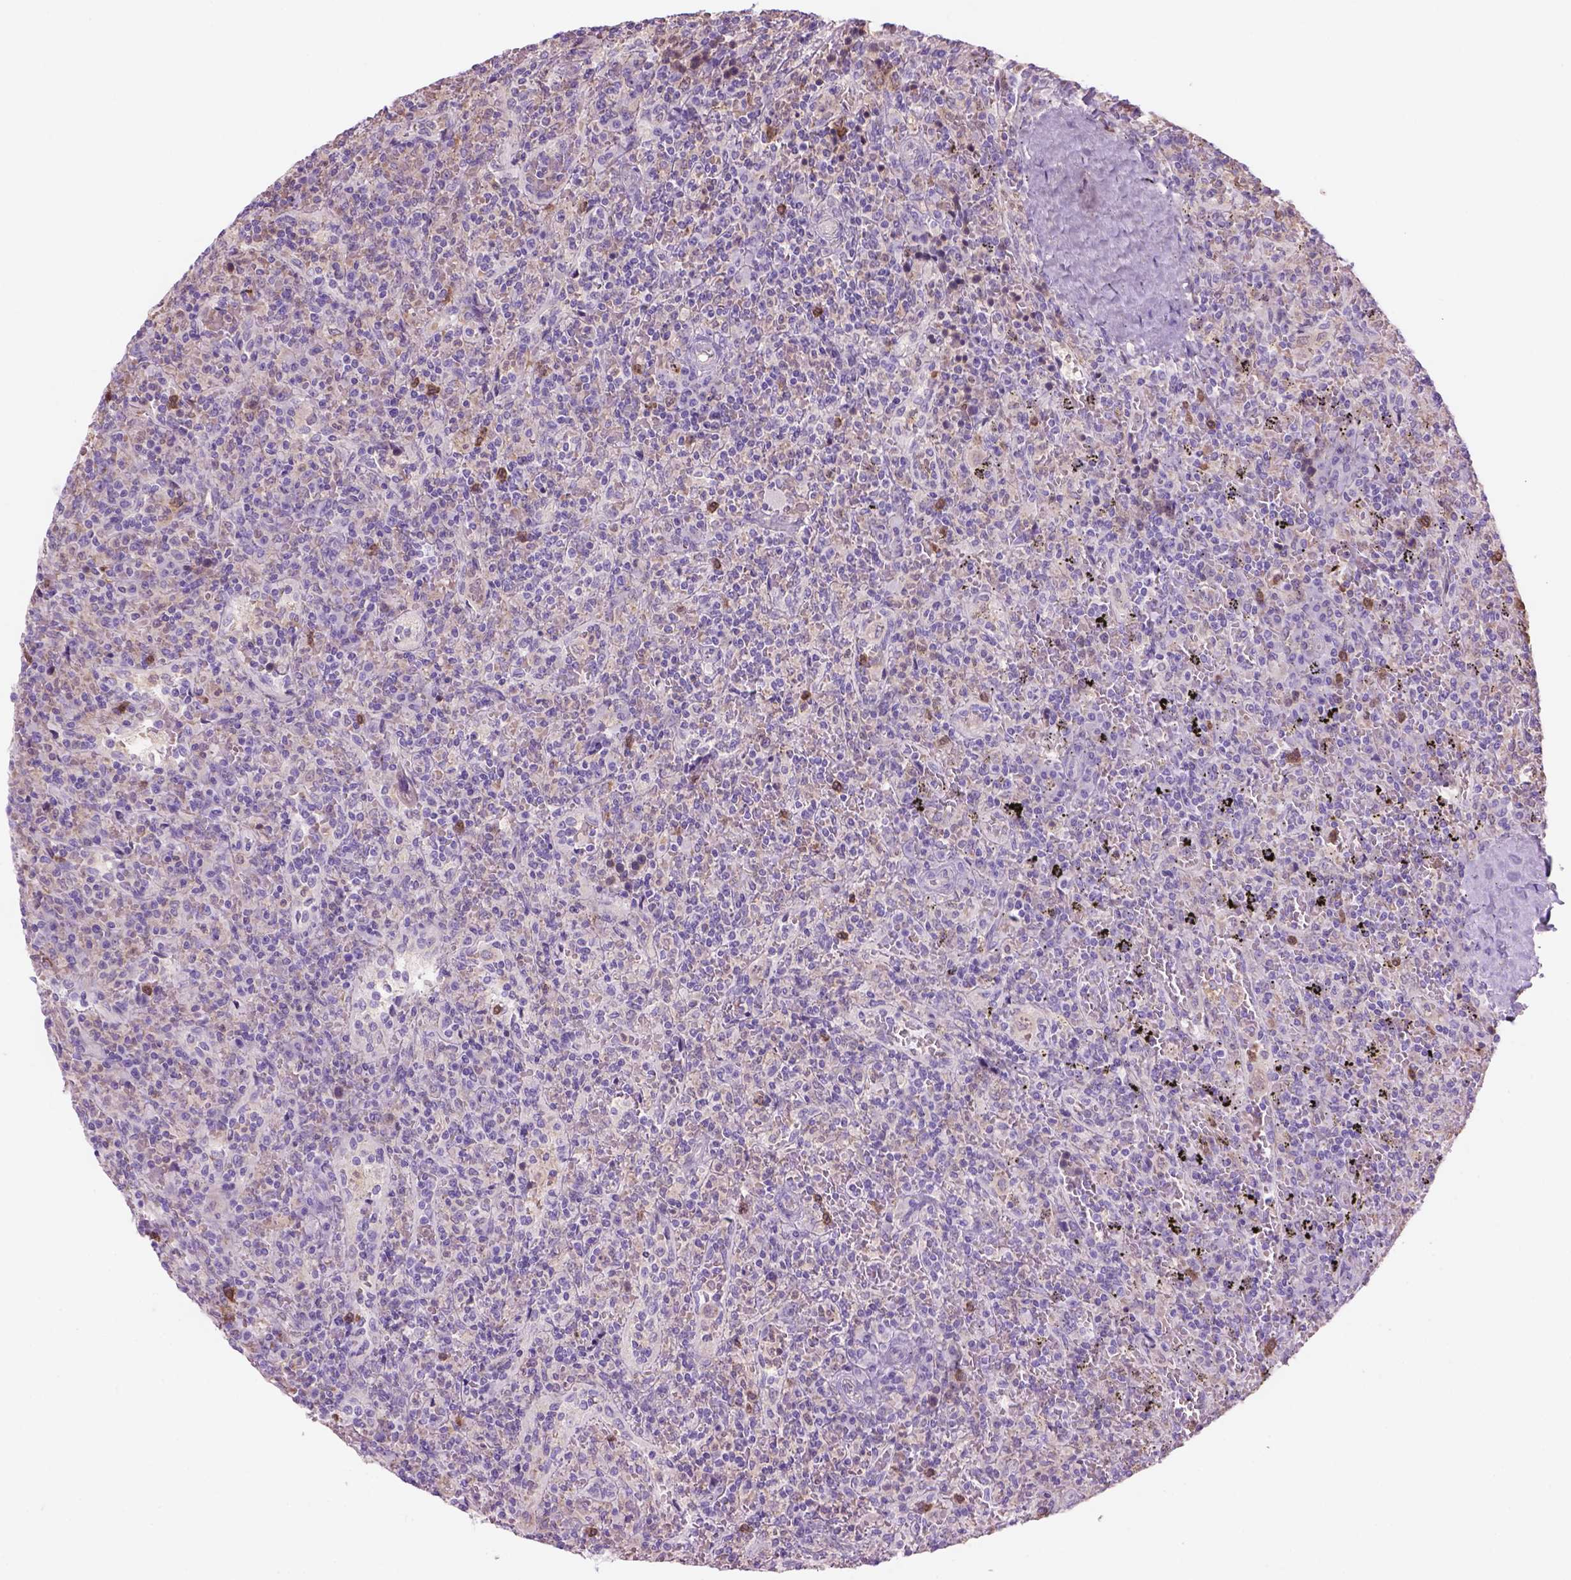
{"staining": {"intensity": "negative", "quantity": "none", "location": "none"}, "tissue": "lymphoma", "cell_type": "Tumor cells", "image_type": "cancer", "snomed": [{"axis": "morphology", "description": "Malignant lymphoma, non-Hodgkin's type, Low grade"}, {"axis": "topography", "description": "Spleen"}], "caption": "IHC image of neoplastic tissue: human lymphoma stained with DAB (3,3'-diaminobenzidine) displays no significant protein staining in tumor cells.", "gene": "CD84", "patient": {"sex": "male", "age": 62}}